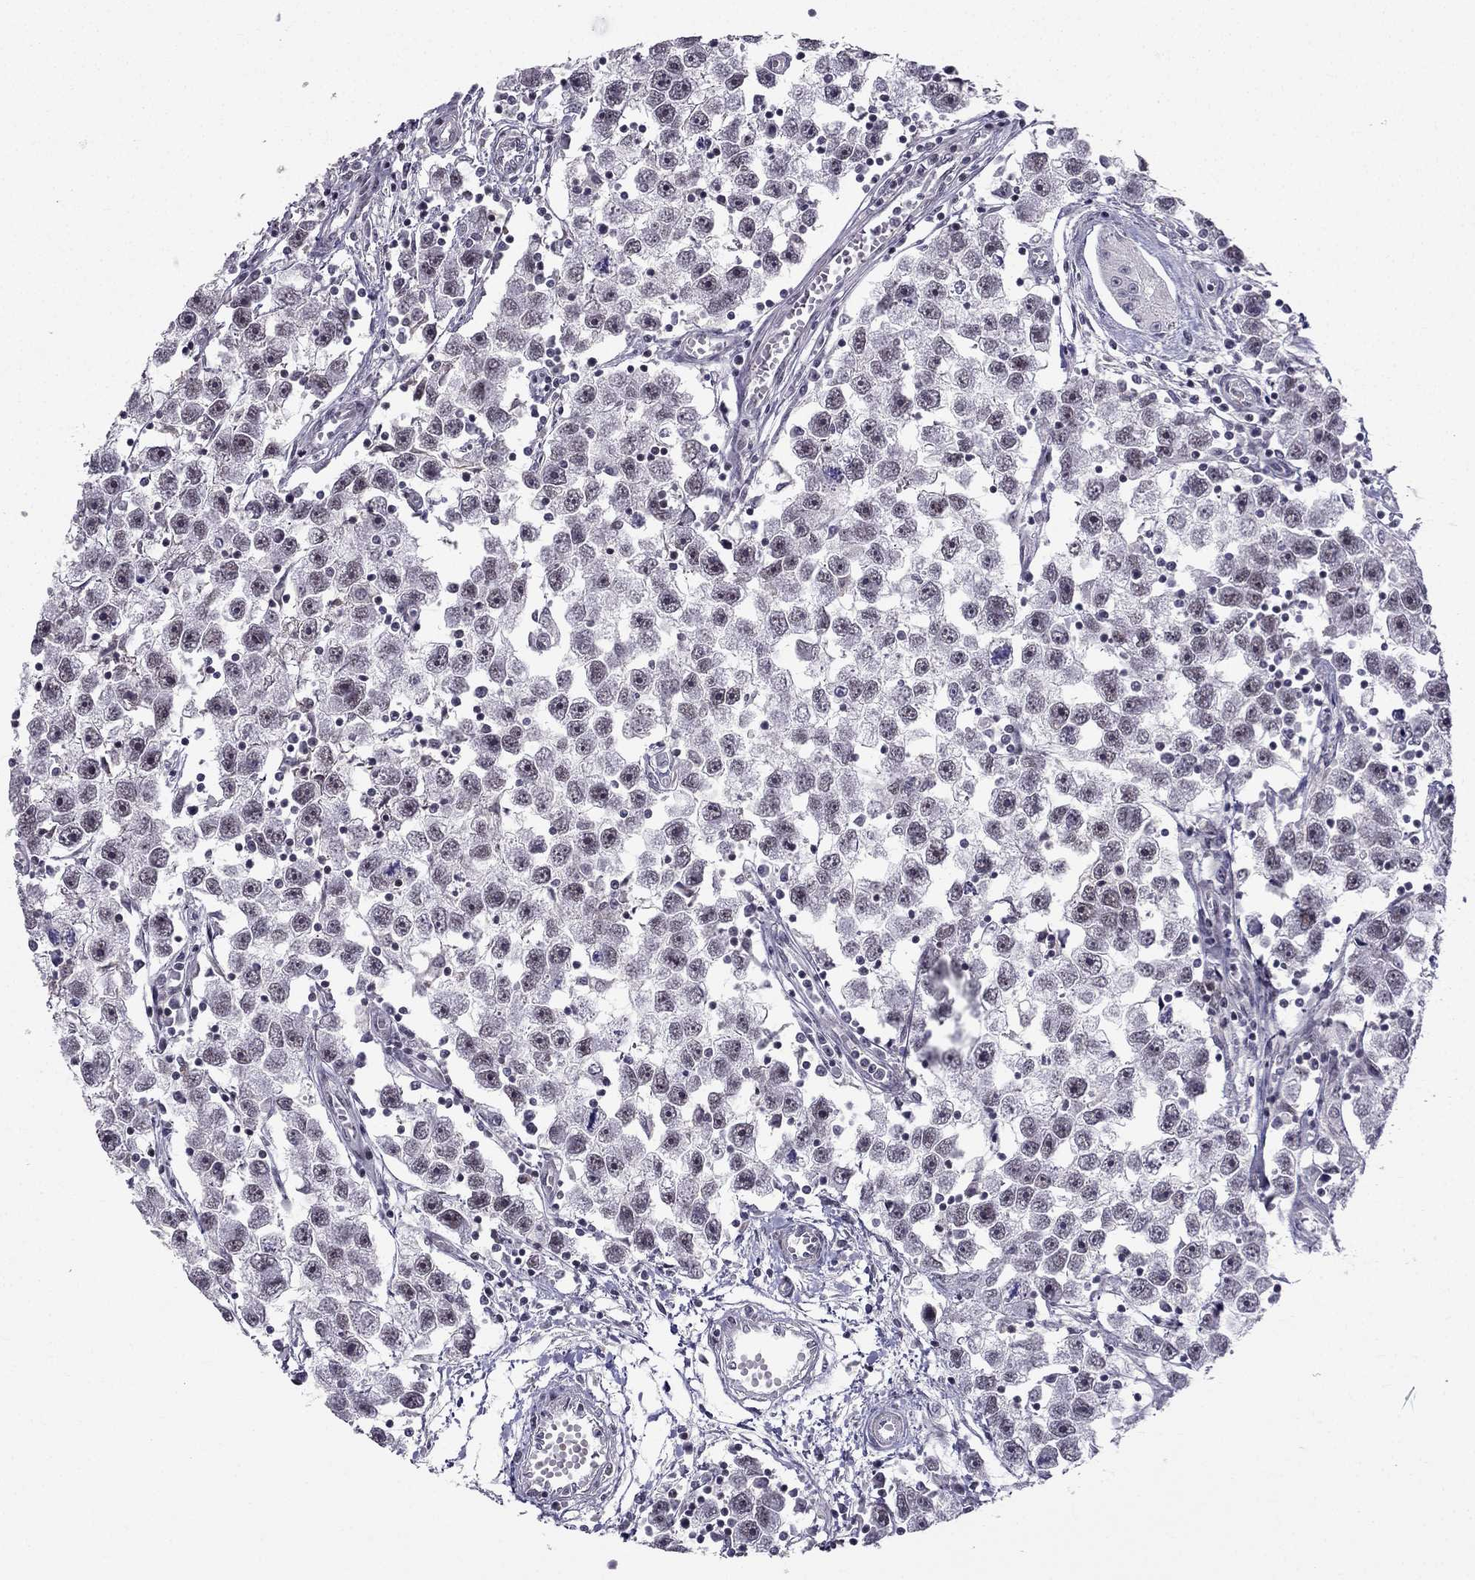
{"staining": {"intensity": "negative", "quantity": "none", "location": "none"}, "tissue": "testis cancer", "cell_type": "Tumor cells", "image_type": "cancer", "snomed": [{"axis": "morphology", "description": "Seminoma, NOS"}, {"axis": "topography", "description": "Testis"}], "caption": "High power microscopy image of an IHC micrograph of testis cancer, revealing no significant positivity in tumor cells.", "gene": "RPRD2", "patient": {"sex": "male", "age": 30}}